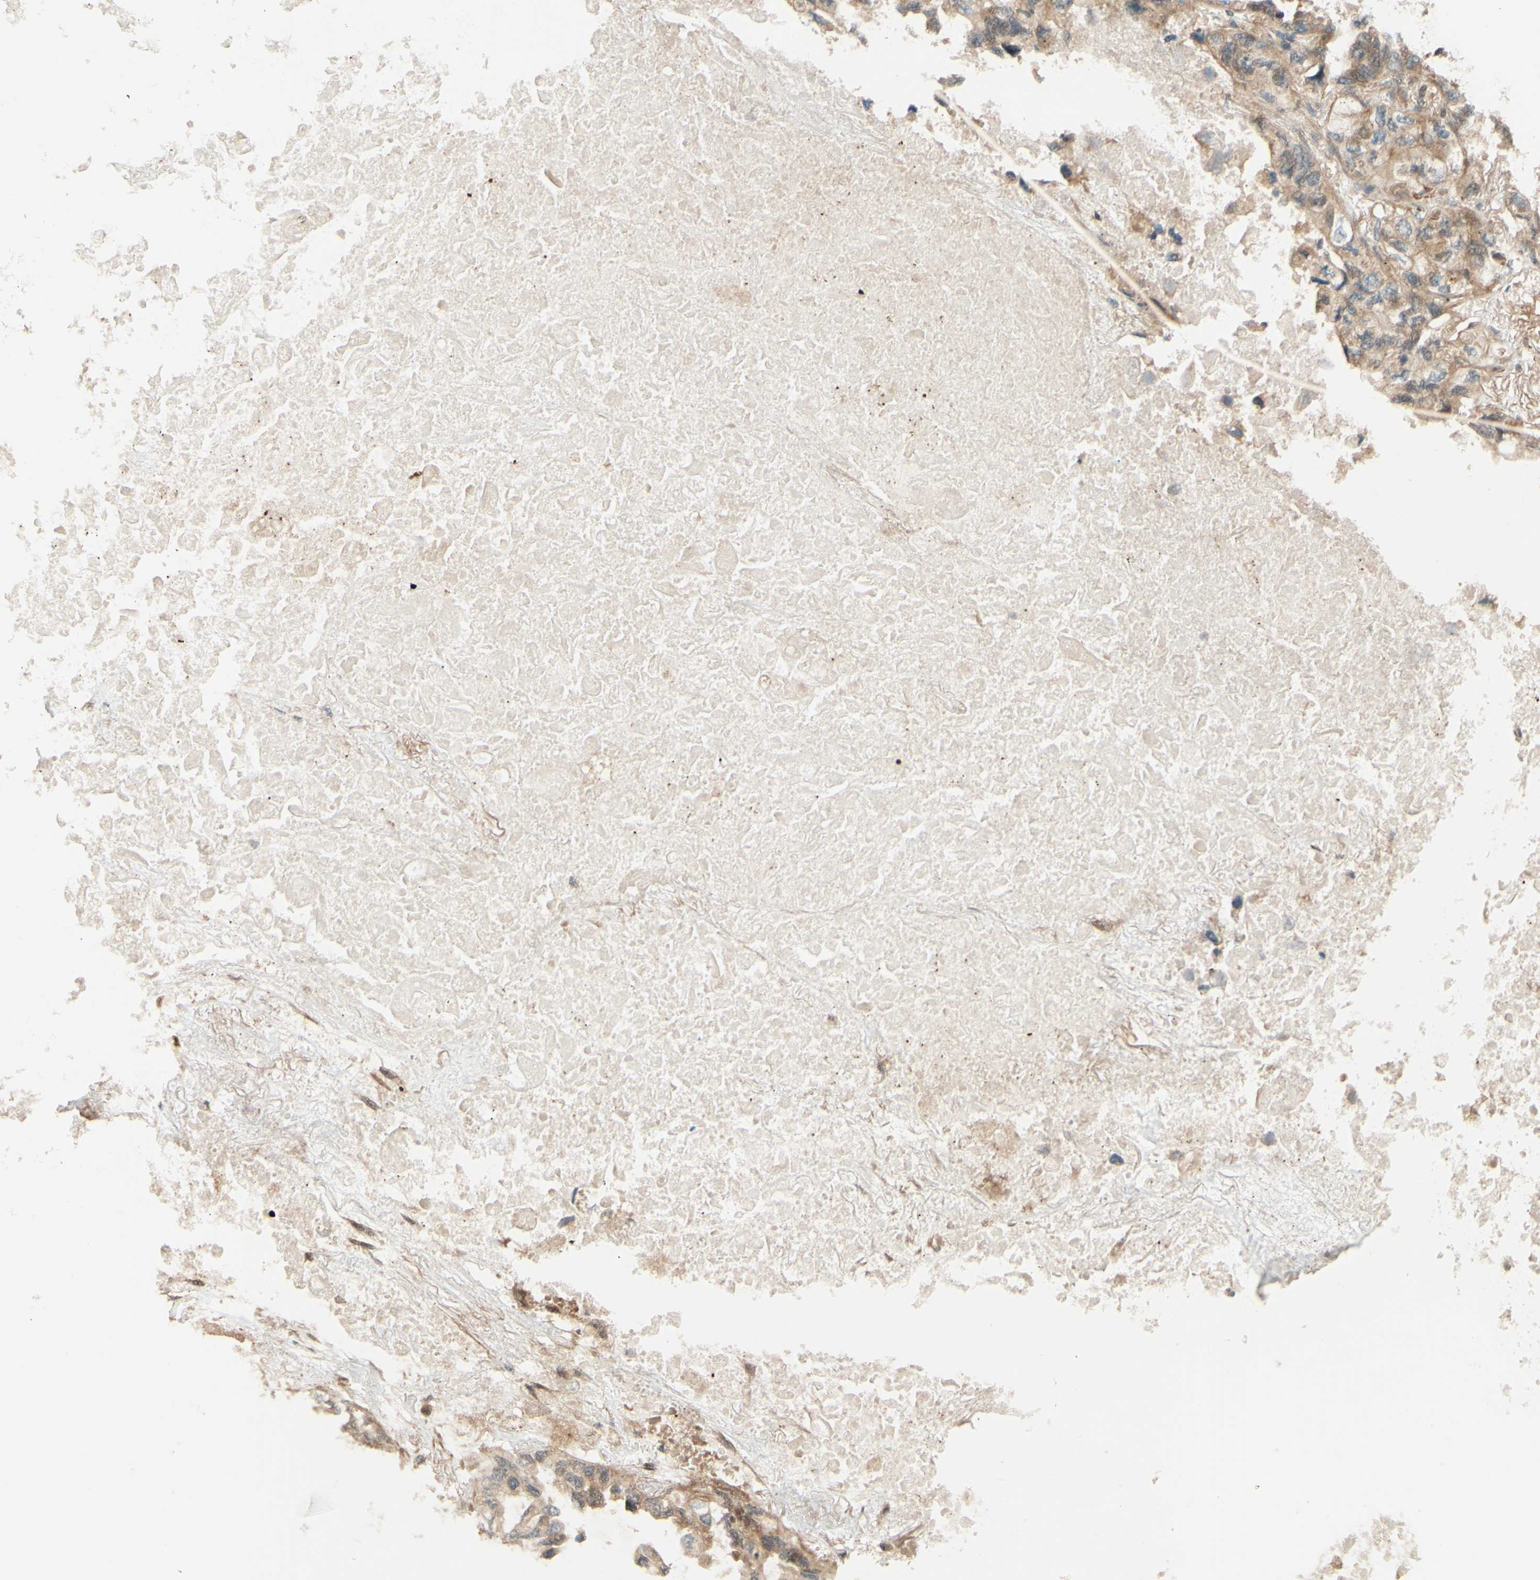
{"staining": {"intensity": "weak", "quantity": ">75%", "location": "cytoplasmic/membranous"}, "tissue": "lung cancer", "cell_type": "Tumor cells", "image_type": "cancer", "snomed": [{"axis": "morphology", "description": "Squamous cell carcinoma, NOS"}, {"axis": "topography", "description": "Lung"}], "caption": "DAB (3,3'-diaminobenzidine) immunohistochemical staining of lung cancer (squamous cell carcinoma) reveals weak cytoplasmic/membranous protein staining in approximately >75% of tumor cells. Immunohistochemistry stains the protein of interest in brown and the nuclei are stained blue.", "gene": "RNF19A", "patient": {"sex": "female", "age": 73}}